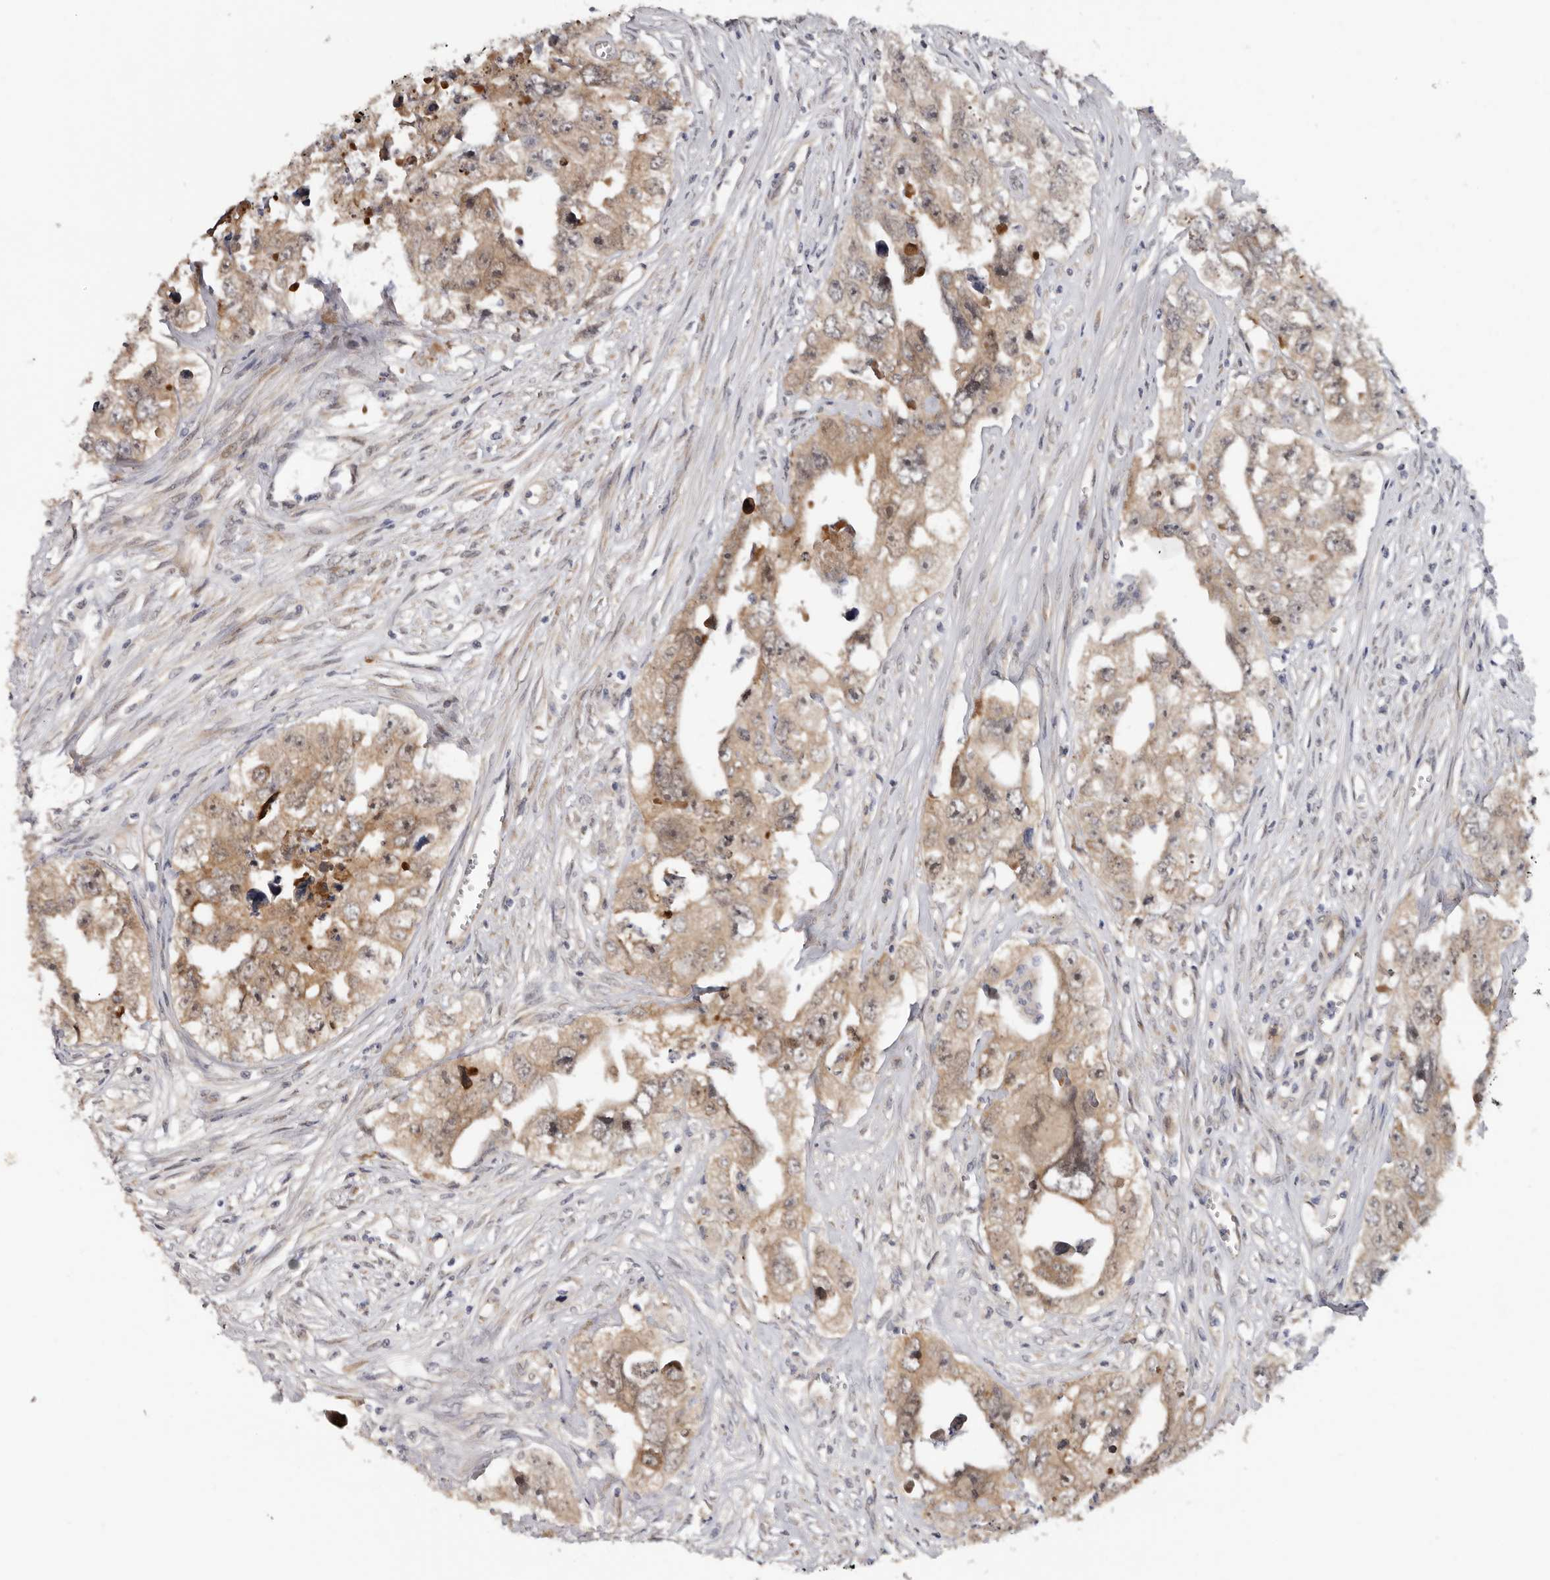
{"staining": {"intensity": "moderate", "quantity": ">75%", "location": "cytoplasmic/membranous"}, "tissue": "testis cancer", "cell_type": "Tumor cells", "image_type": "cancer", "snomed": [{"axis": "morphology", "description": "Seminoma, NOS"}, {"axis": "morphology", "description": "Carcinoma, Embryonal, NOS"}, {"axis": "topography", "description": "Testis"}], "caption": "A photomicrograph of human testis cancer (embryonal carcinoma) stained for a protein reveals moderate cytoplasmic/membranous brown staining in tumor cells. The staining was performed using DAB (3,3'-diaminobenzidine), with brown indicating positive protein expression. Nuclei are stained blue with hematoxylin.", "gene": "SBDS", "patient": {"sex": "male", "age": 43}}